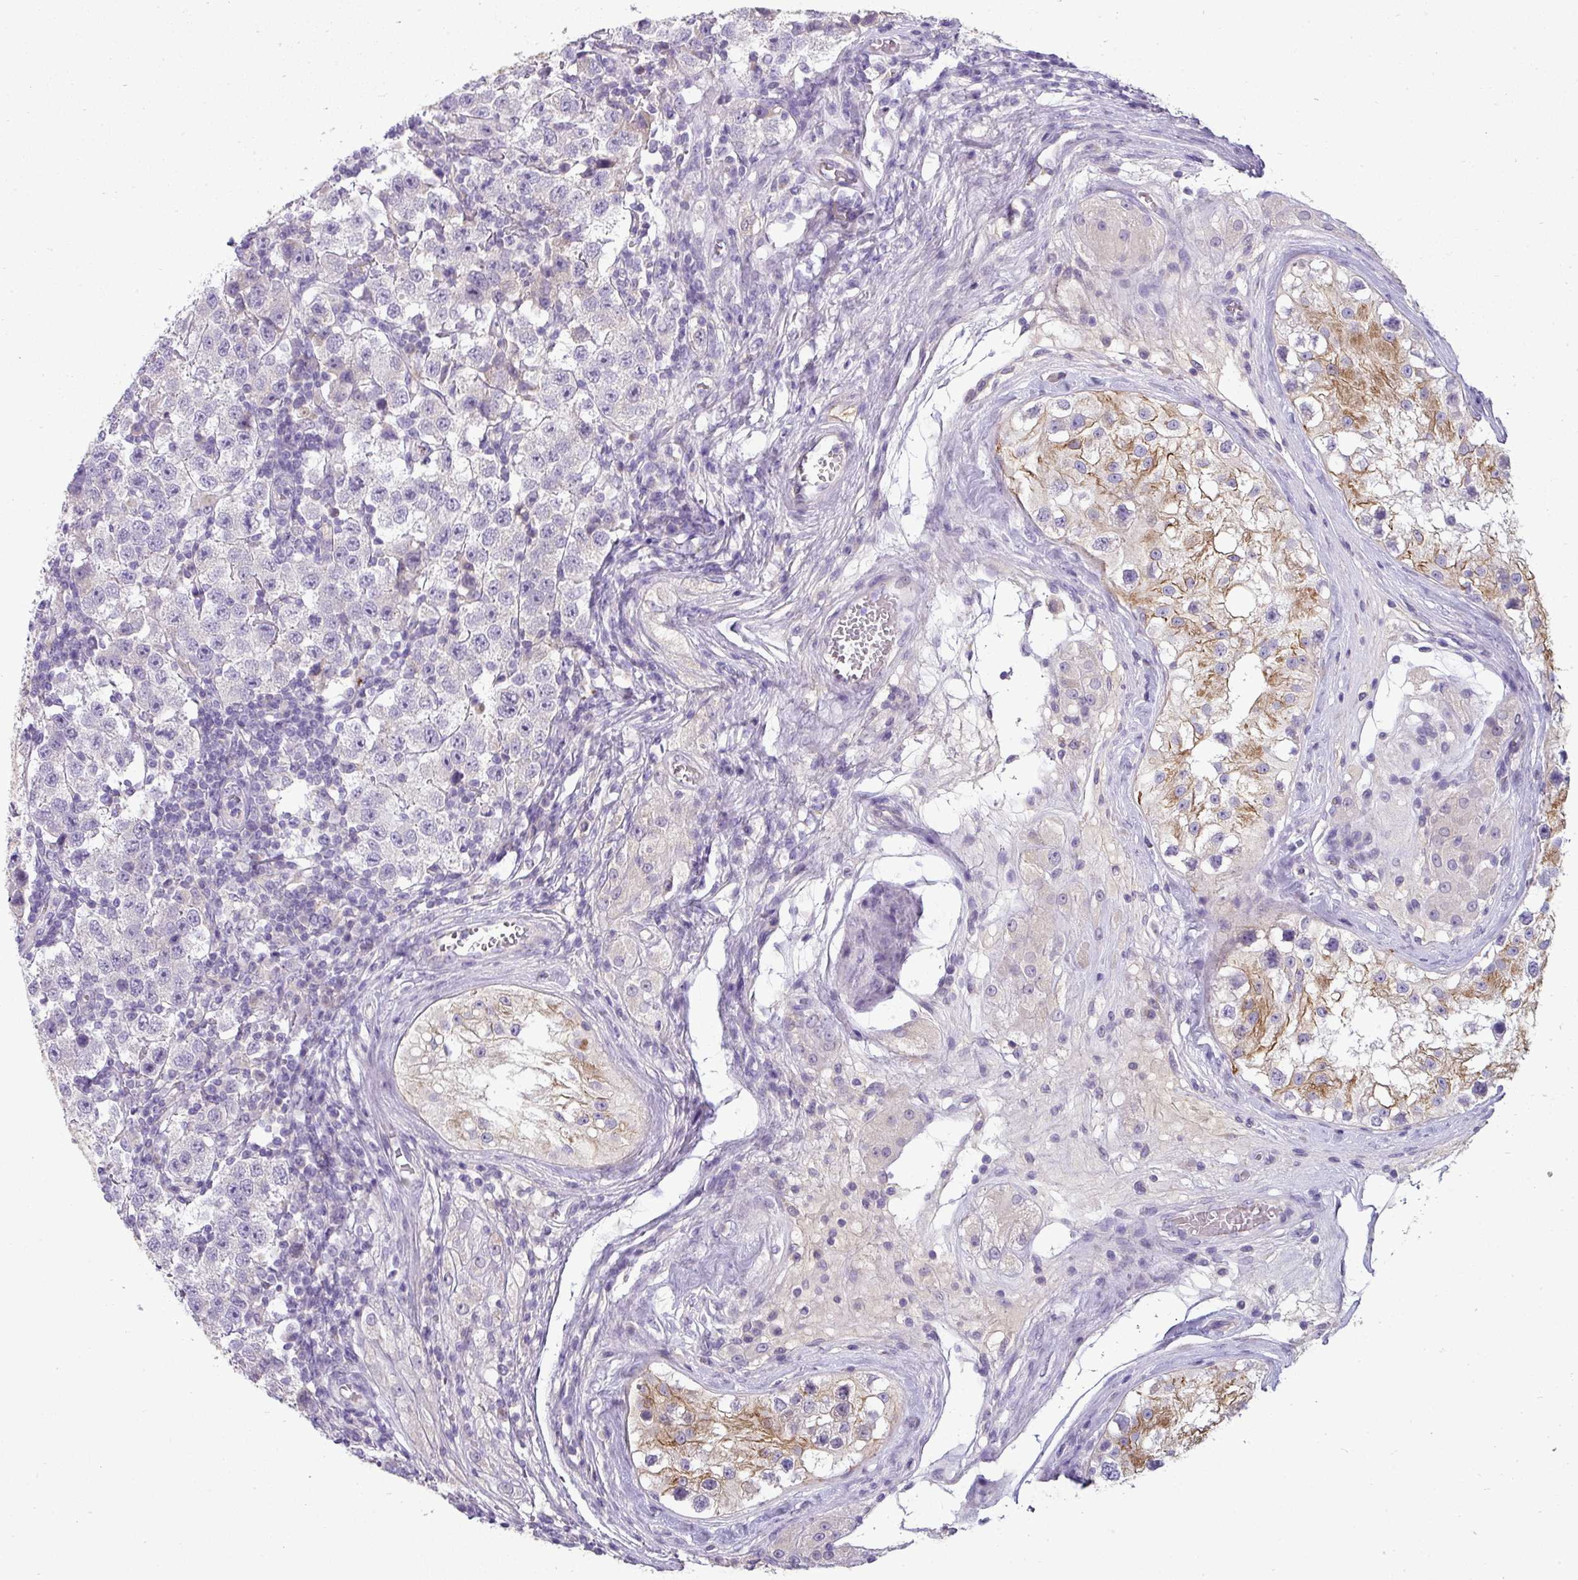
{"staining": {"intensity": "negative", "quantity": "none", "location": "none"}, "tissue": "testis cancer", "cell_type": "Tumor cells", "image_type": "cancer", "snomed": [{"axis": "morphology", "description": "Seminoma, NOS"}, {"axis": "topography", "description": "Testis"}], "caption": "The image exhibits no staining of tumor cells in testis seminoma.", "gene": "ASXL3", "patient": {"sex": "male", "age": 34}}